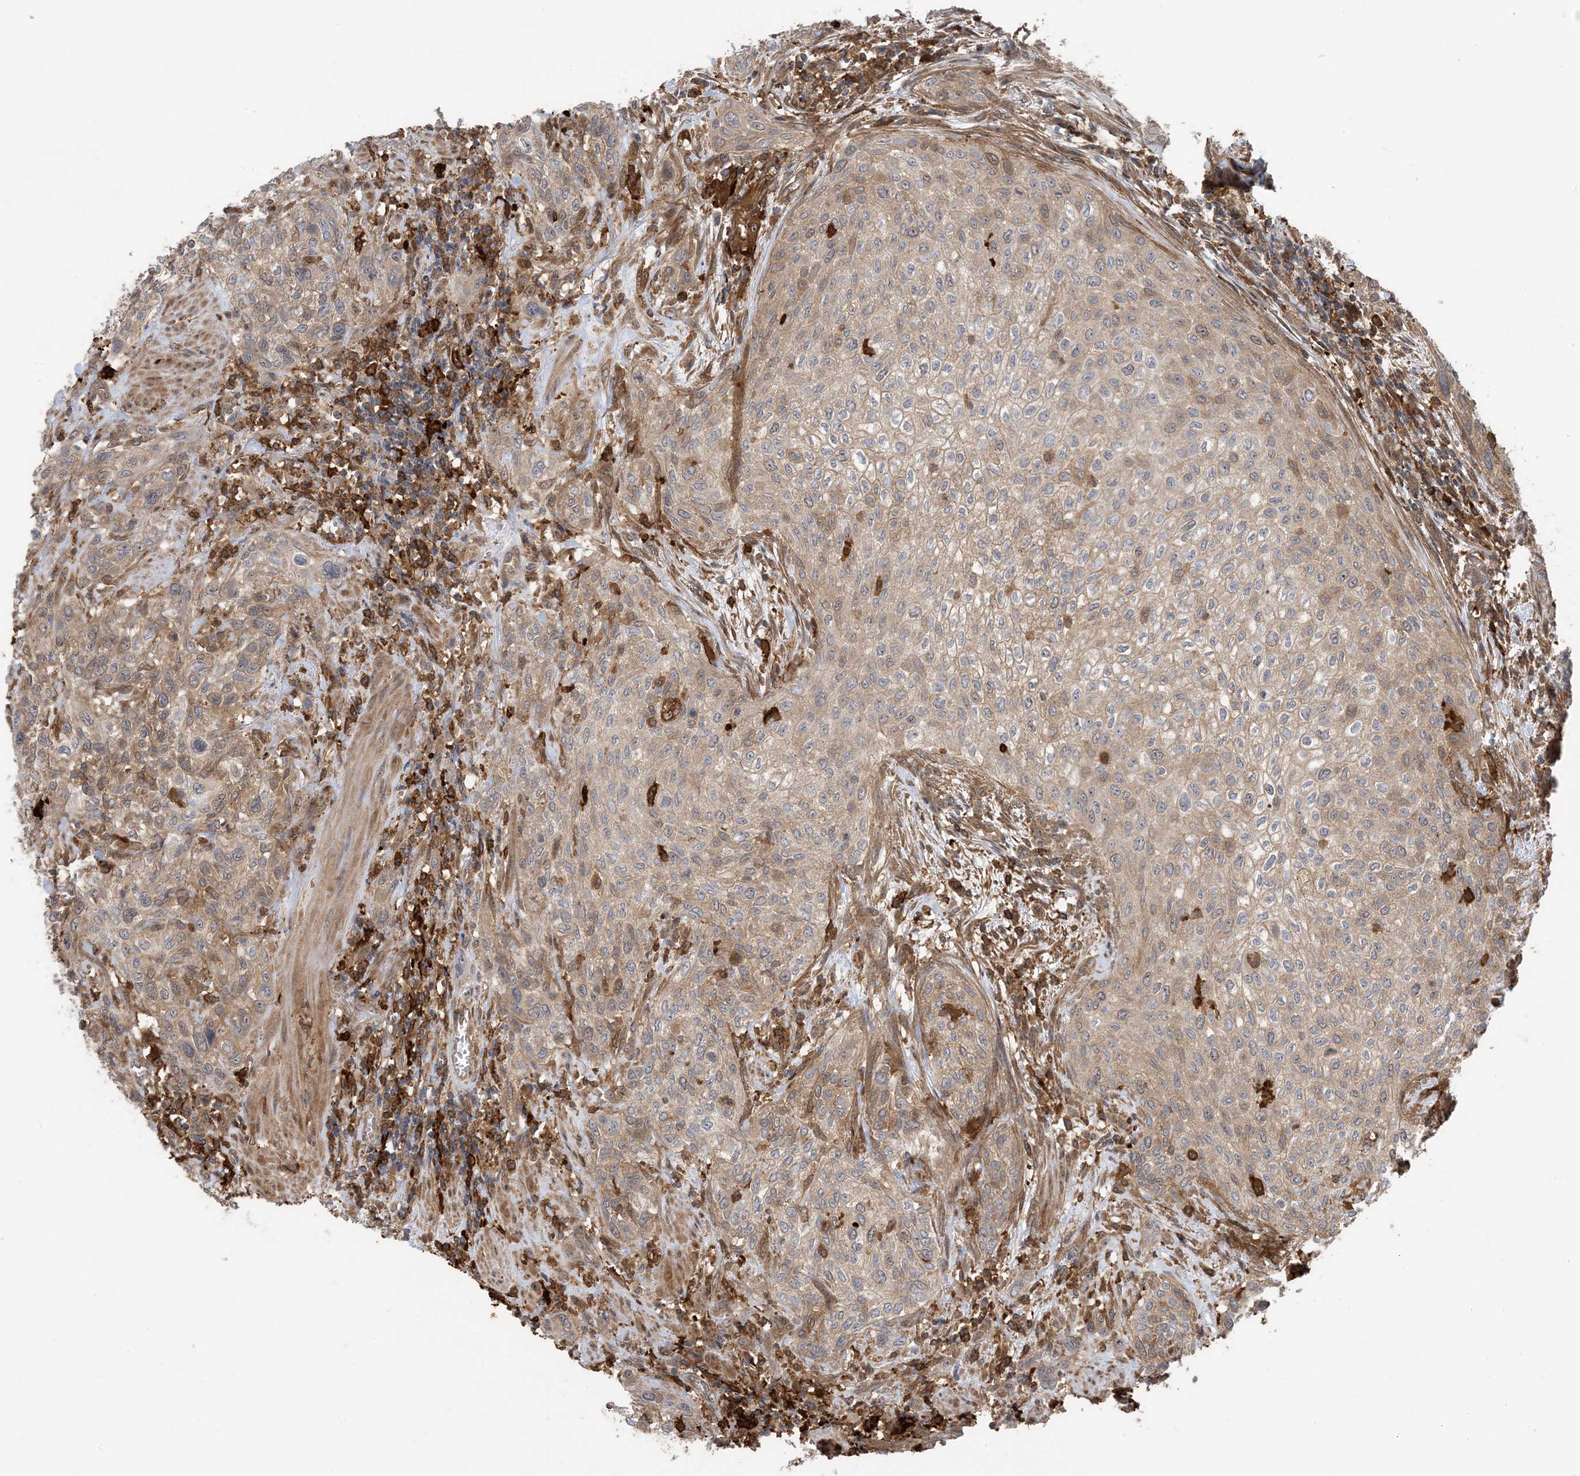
{"staining": {"intensity": "moderate", "quantity": "<25%", "location": "cytoplasmic/membranous"}, "tissue": "urothelial cancer", "cell_type": "Tumor cells", "image_type": "cancer", "snomed": [{"axis": "morphology", "description": "Urothelial carcinoma, High grade"}, {"axis": "topography", "description": "Urinary bladder"}], "caption": "This is a photomicrograph of immunohistochemistry (IHC) staining of high-grade urothelial carcinoma, which shows moderate positivity in the cytoplasmic/membranous of tumor cells.", "gene": "HS1BP3", "patient": {"sex": "male", "age": 35}}